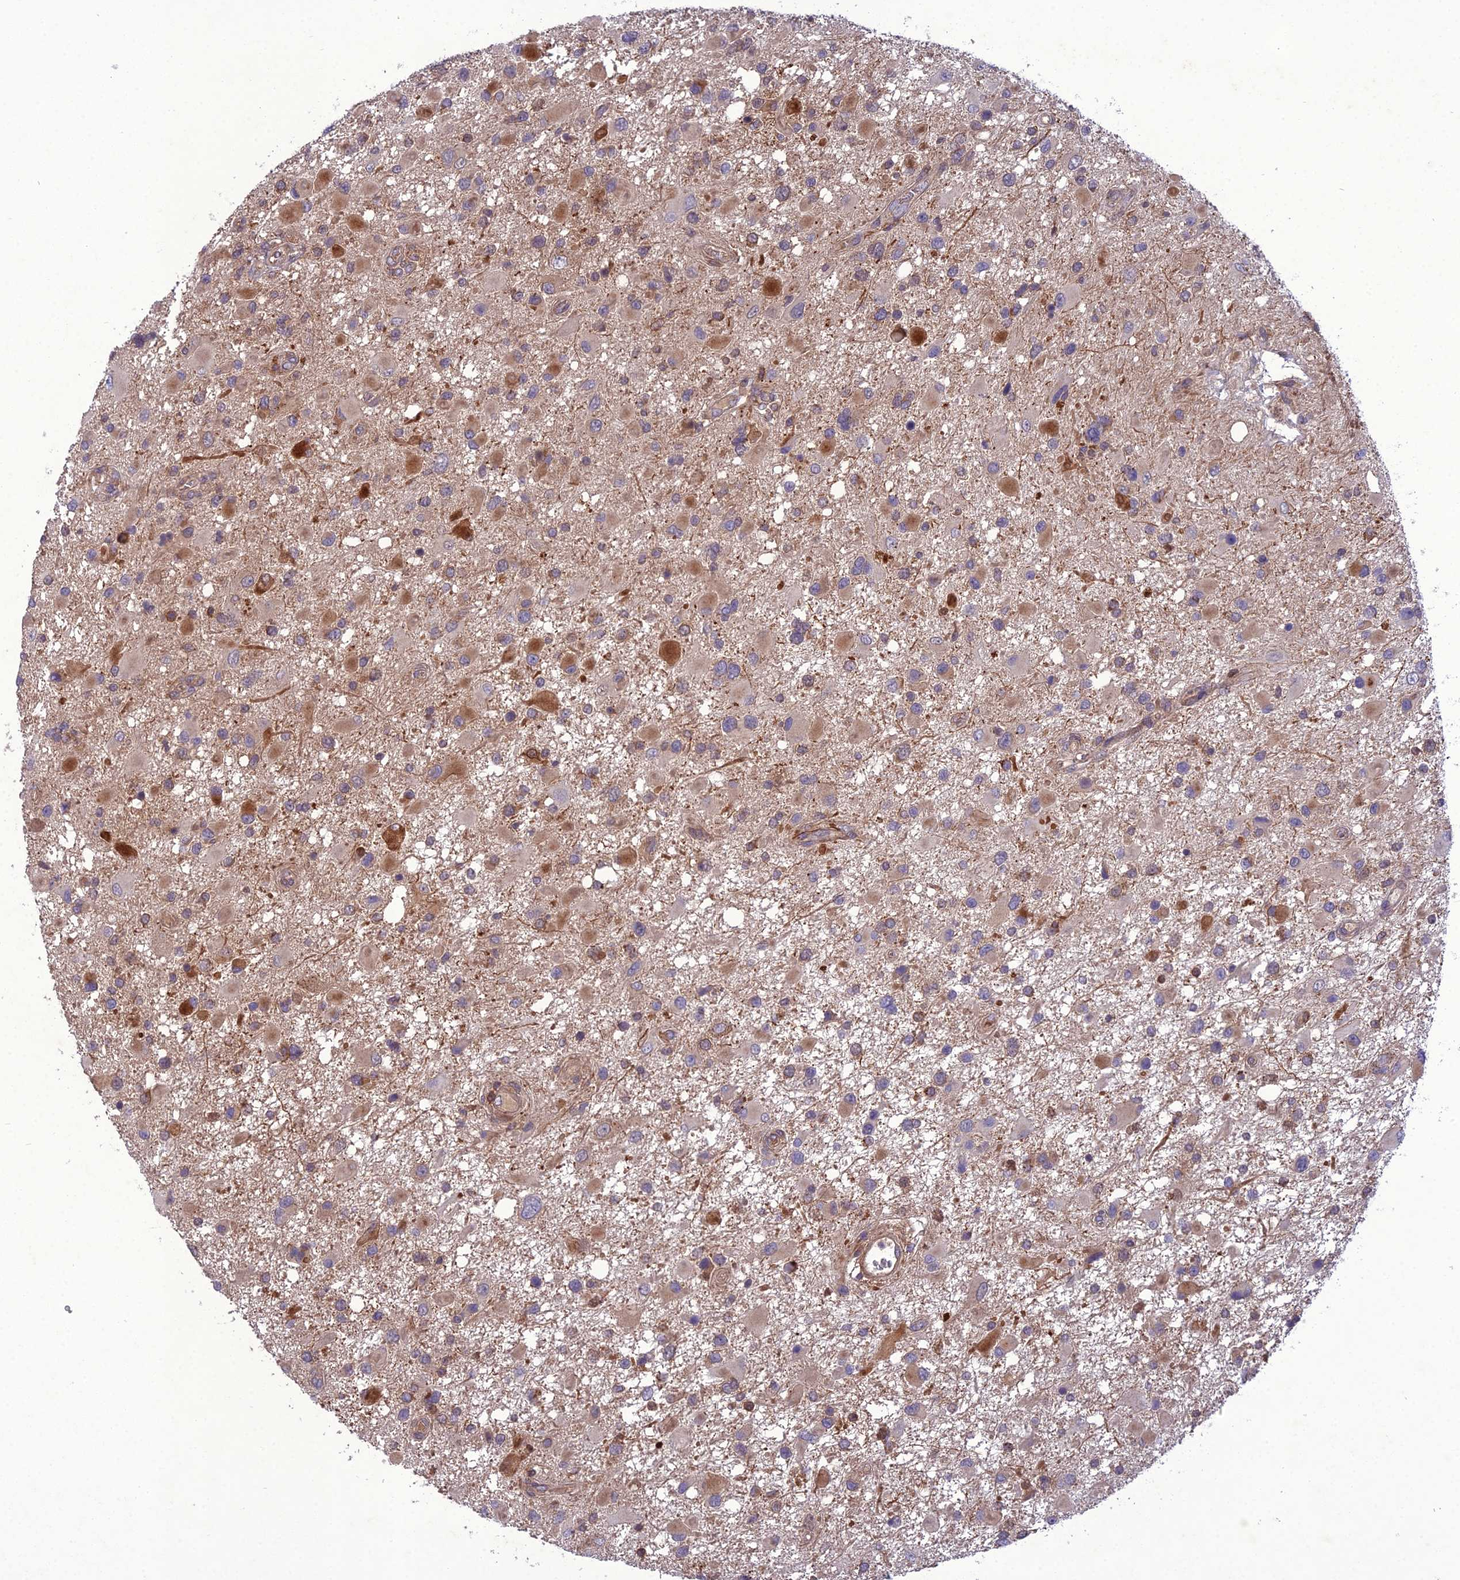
{"staining": {"intensity": "moderate", "quantity": "<25%", "location": "cytoplasmic/membranous"}, "tissue": "glioma", "cell_type": "Tumor cells", "image_type": "cancer", "snomed": [{"axis": "morphology", "description": "Glioma, malignant, High grade"}, {"axis": "topography", "description": "Brain"}], "caption": "Malignant glioma (high-grade) was stained to show a protein in brown. There is low levels of moderate cytoplasmic/membranous positivity in approximately <25% of tumor cells. The staining was performed using DAB (3,3'-diaminobenzidine), with brown indicating positive protein expression. Nuclei are stained blue with hematoxylin.", "gene": "GDF6", "patient": {"sex": "male", "age": 53}}